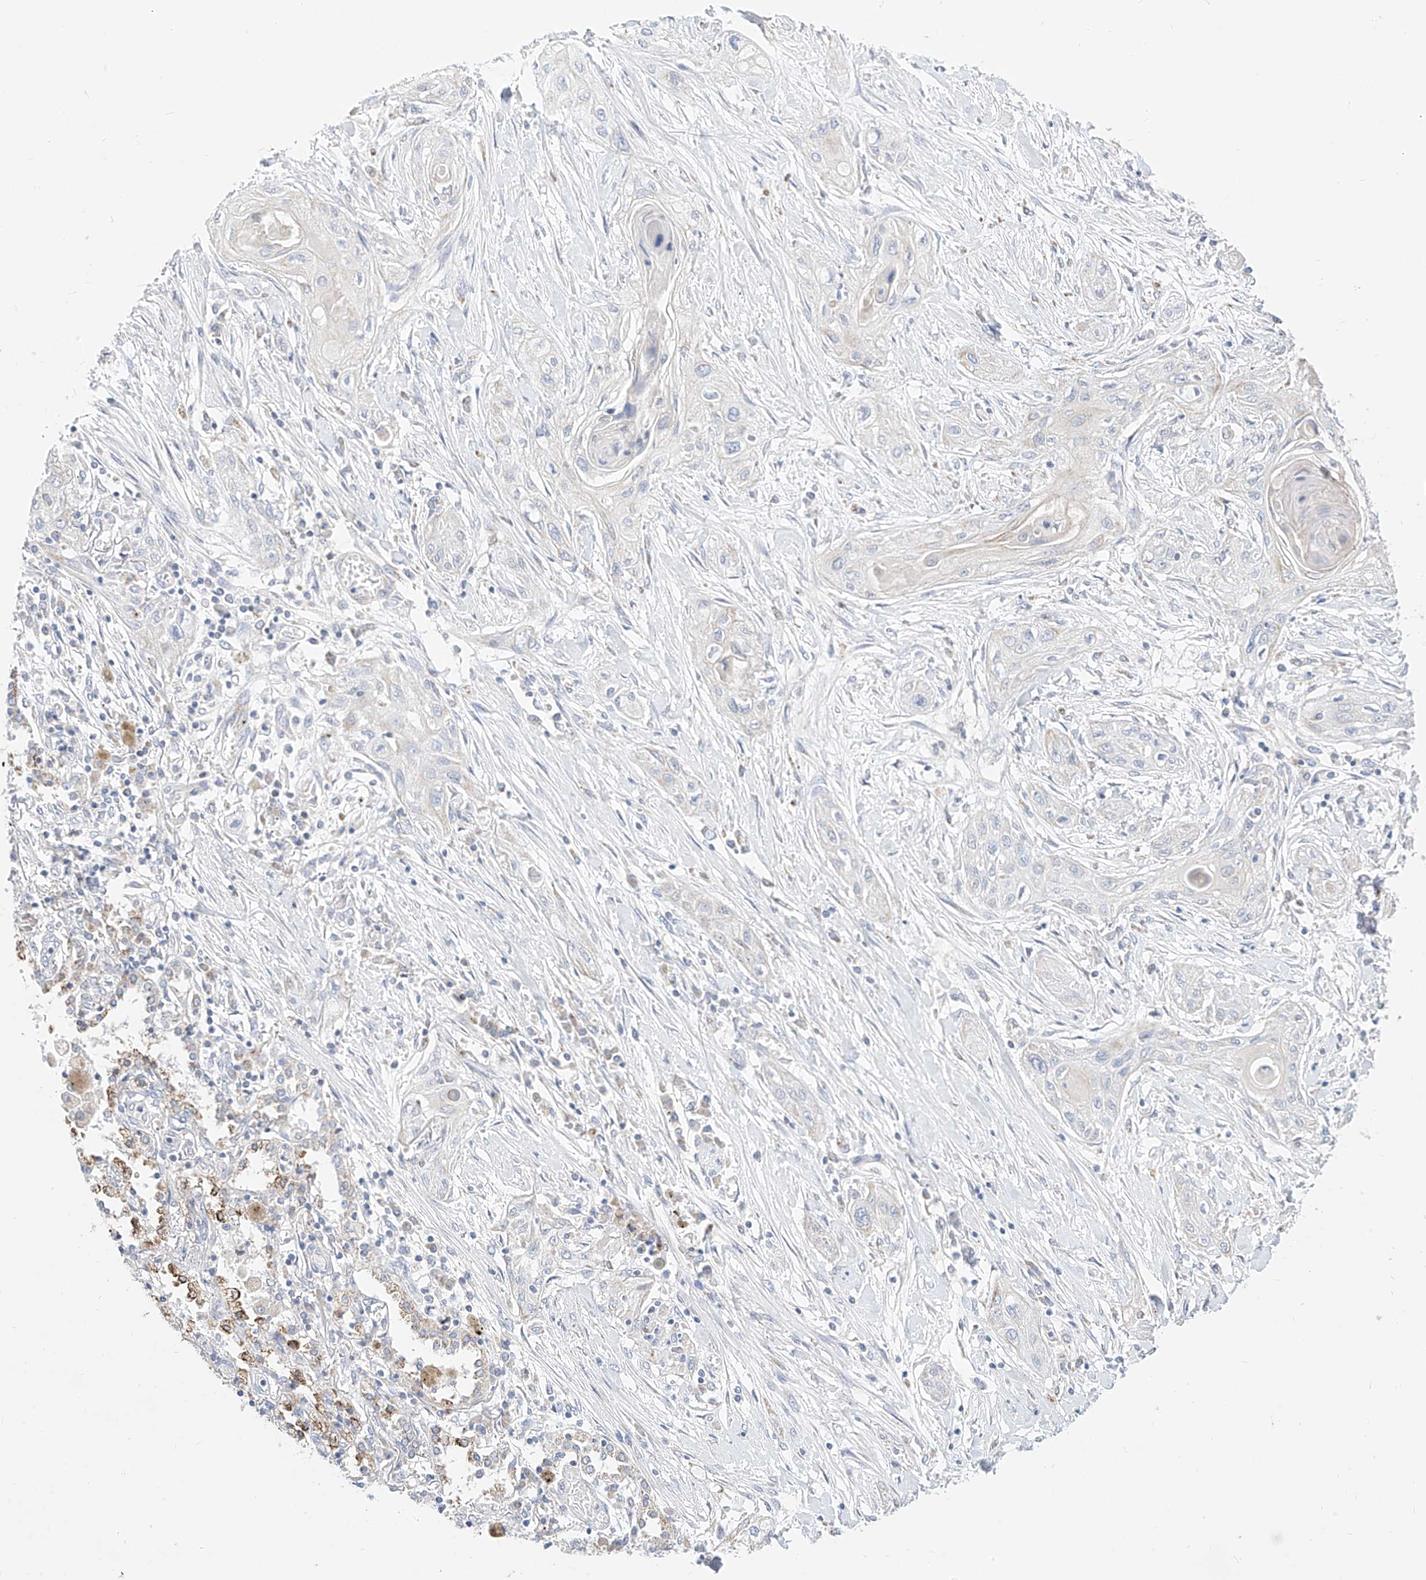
{"staining": {"intensity": "negative", "quantity": "none", "location": "none"}, "tissue": "lung cancer", "cell_type": "Tumor cells", "image_type": "cancer", "snomed": [{"axis": "morphology", "description": "Squamous cell carcinoma, NOS"}, {"axis": "topography", "description": "Lung"}], "caption": "The image demonstrates no staining of tumor cells in lung cancer (squamous cell carcinoma). The staining is performed using DAB brown chromogen with nuclei counter-stained in using hematoxylin.", "gene": "RASA2", "patient": {"sex": "female", "age": 47}}